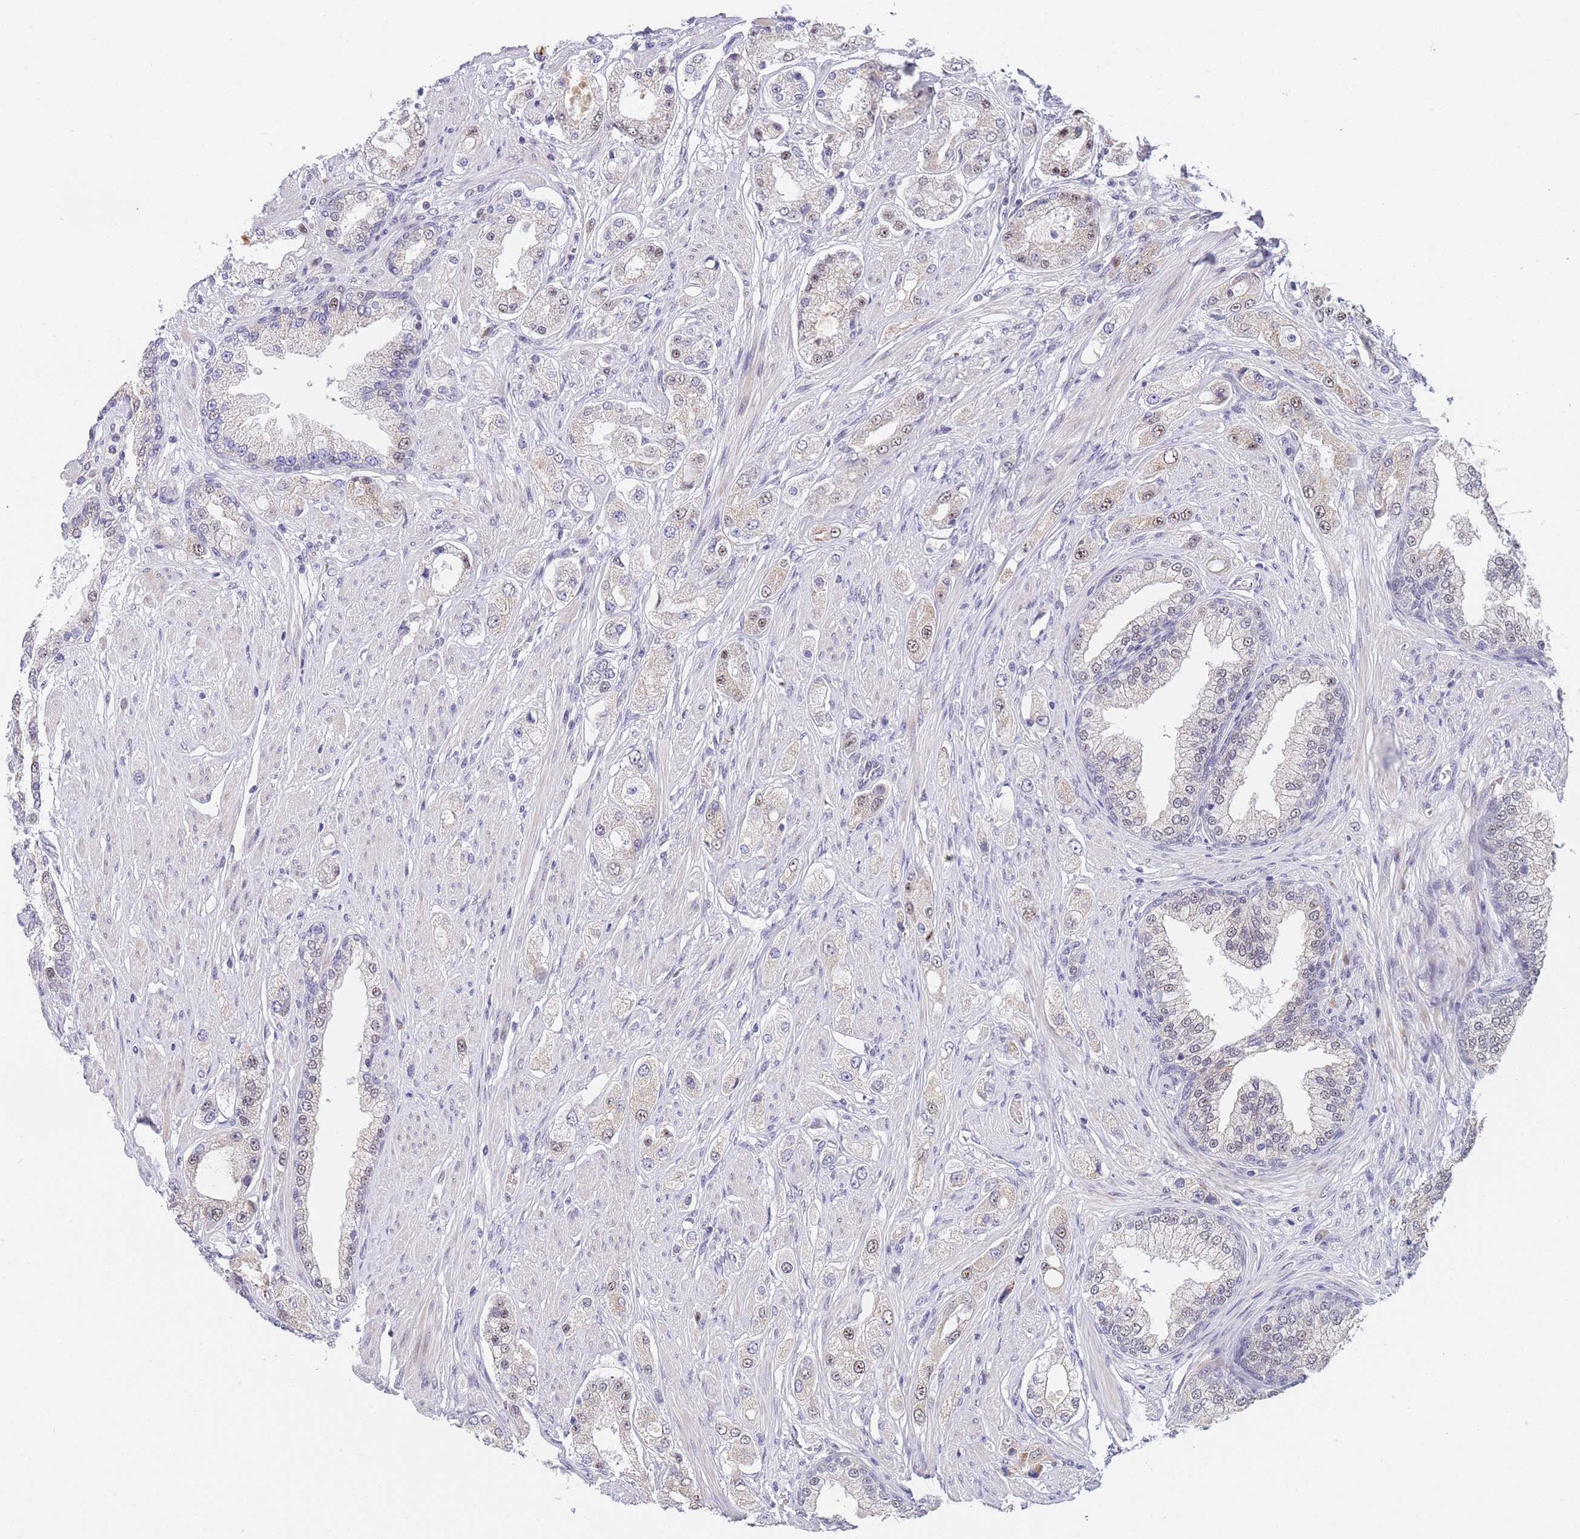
{"staining": {"intensity": "weak", "quantity": "<25%", "location": "nuclear"}, "tissue": "prostate cancer", "cell_type": "Tumor cells", "image_type": "cancer", "snomed": [{"axis": "morphology", "description": "Adenocarcinoma, High grade"}, {"axis": "topography", "description": "Prostate"}], "caption": "Prostate cancer stained for a protein using IHC displays no expression tumor cells.", "gene": "PLCL2", "patient": {"sex": "male", "age": 68}}